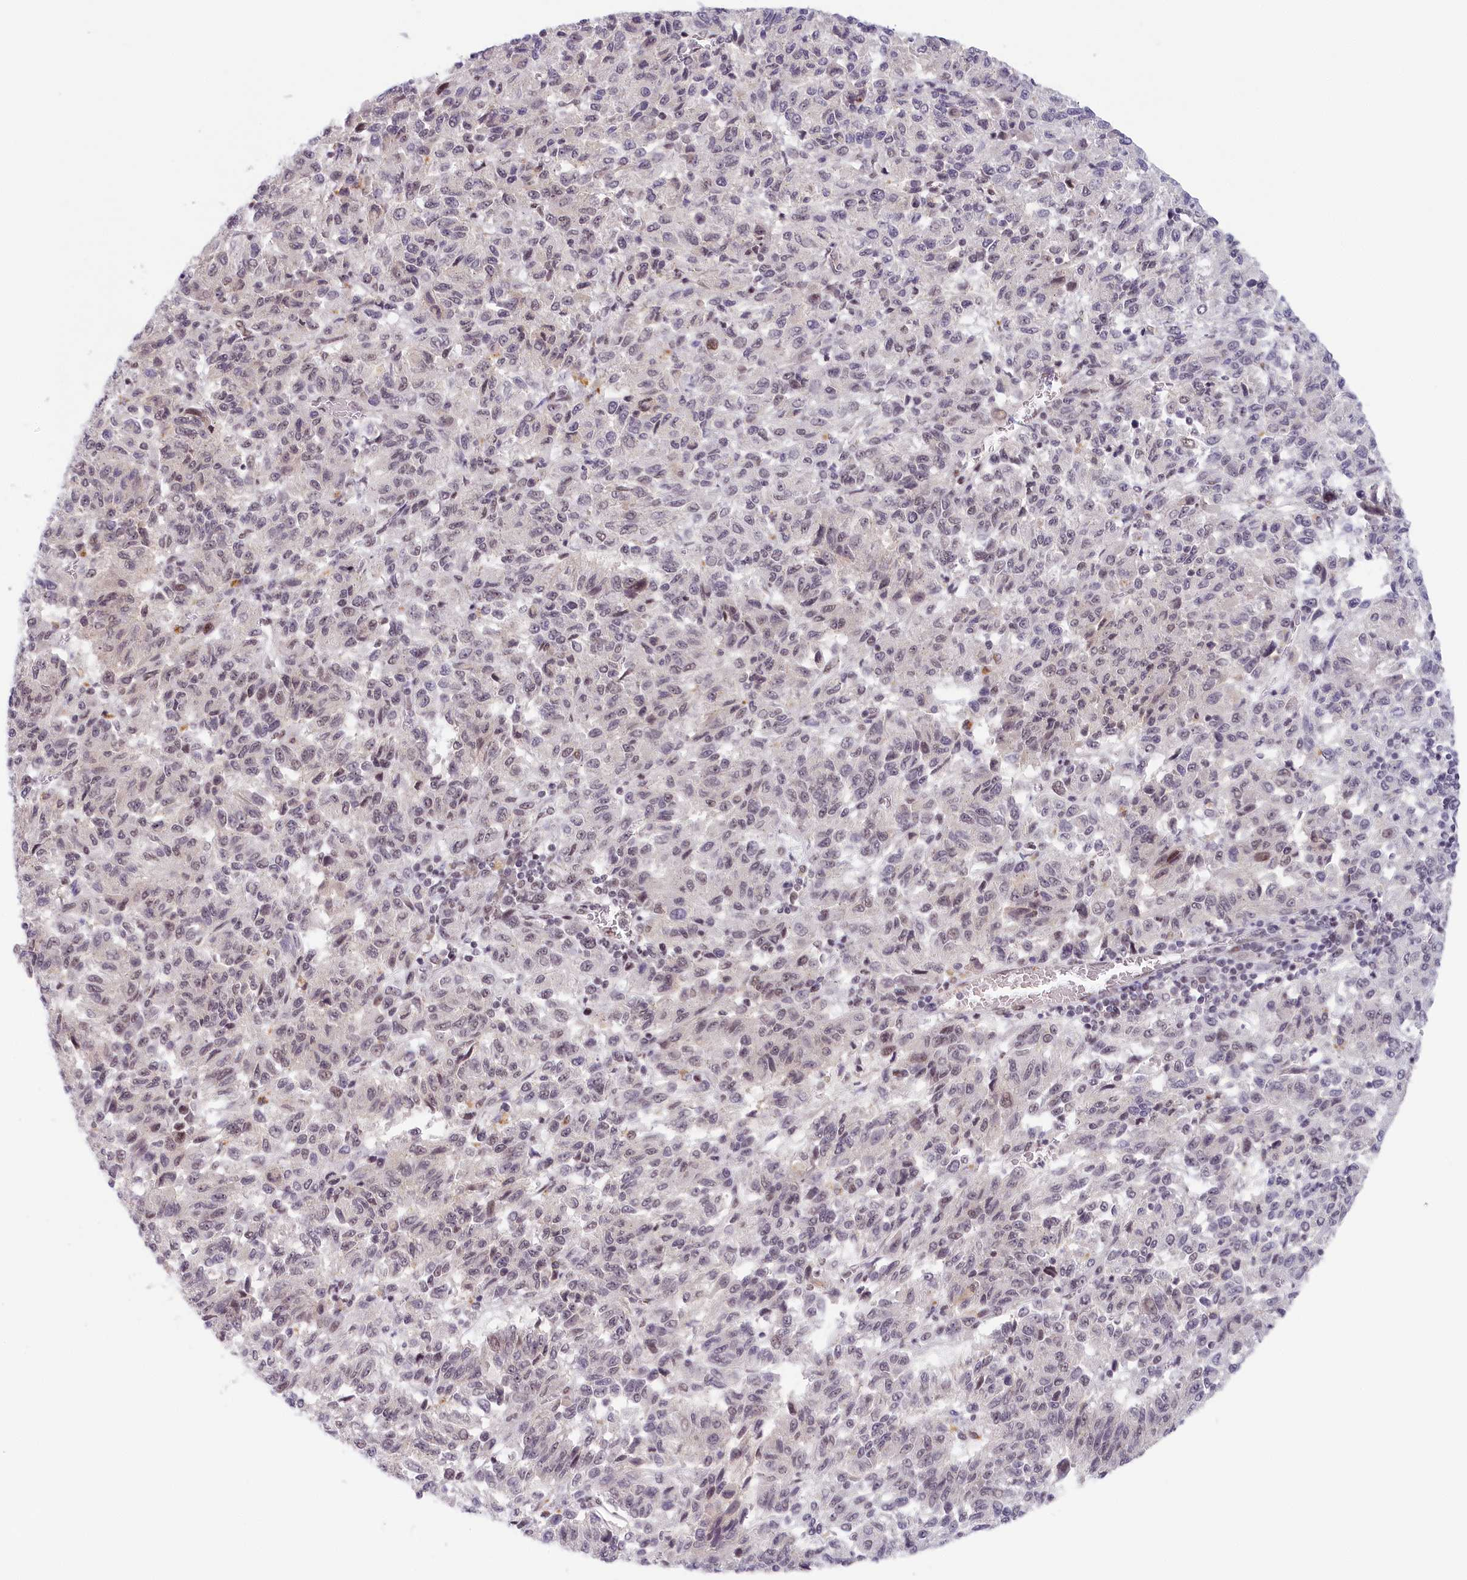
{"staining": {"intensity": "weak", "quantity": "25%-75%", "location": "nuclear"}, "tissue": "melanoma", "cell_type": "Tumor cells", "image_type": "cancer", "snomed": [{"axis": "morphology", "description": "Malignant melanoma, Metastatic site"}, {"axis": "topography", "description": "Lung"}], "caption": "Melanoma was stained to show a protein in brown. There is low levels of weak nuclear expression in about 25%-75% of tumor cells. (DAB IHC, brown staining for protein, blue staining for nuclei).", "gene": "SEC31B", "patient": {"sex": "male", "age": 64}}